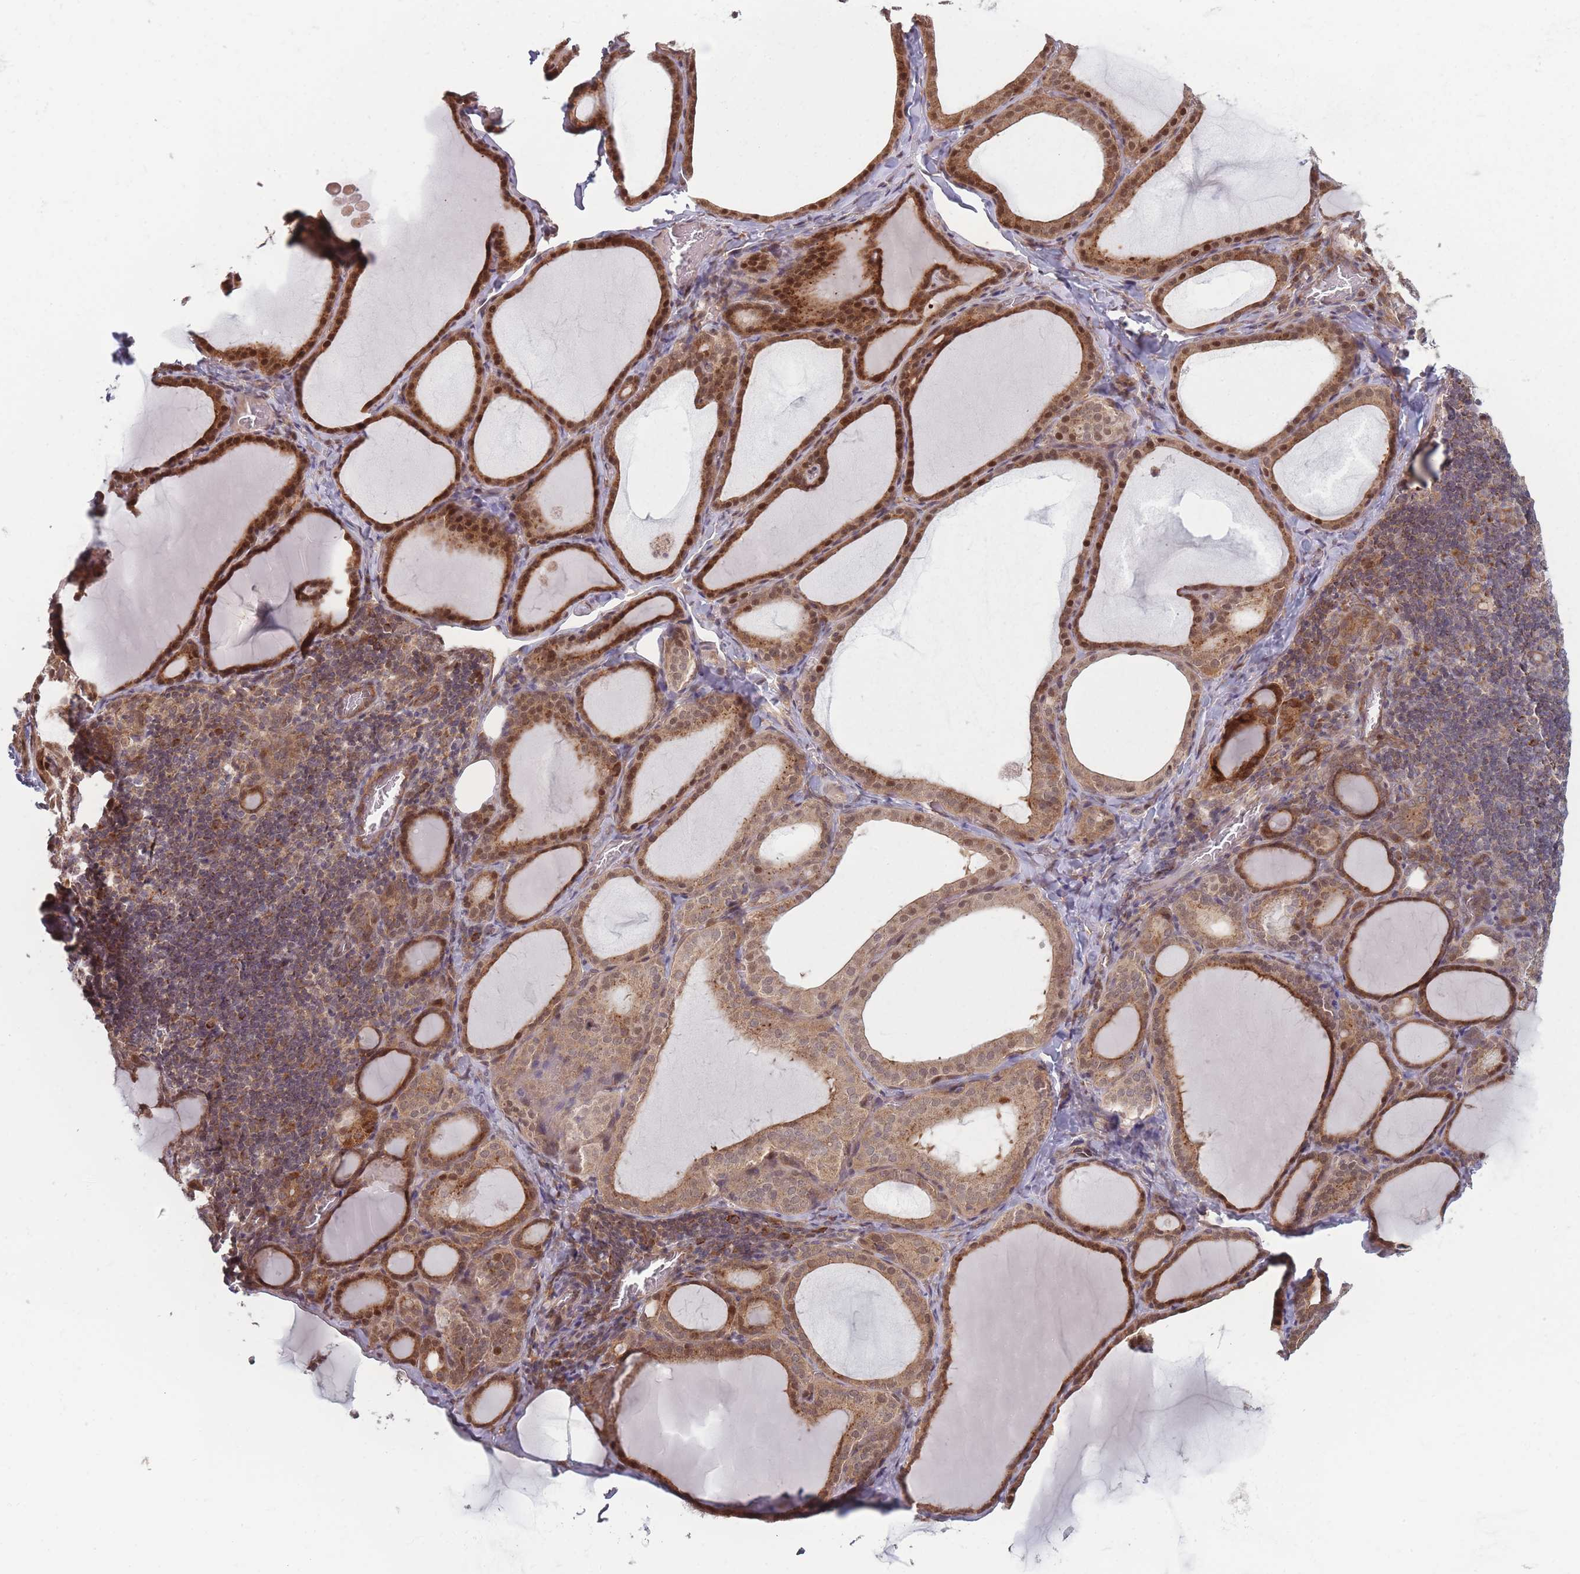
{"staining": {"intensity": "strong", "quantity": ">75%", "location": "cytoplasmic/membranous,nuclear"}, "tissue": "thyroid gland", "cell_type": "Glandular cells", "image_type": "normal", "snomed": [{"axis": "morphology", "description": "Normal tissue, NOS"}, {"axis": "topography", "description": "Thyroid gland"}], "caption": "Immunohistochemistry (DAB) staining of unremarkable human thyroid gland displays strong cytoplasmic/membranous,nuclear protein staining in about >75% of glandular cells. (DAB = brown stain, brightfield microscopy at high magnification).", "gene": "RPS18", "patient": {"sex": "female", "age": 39}}